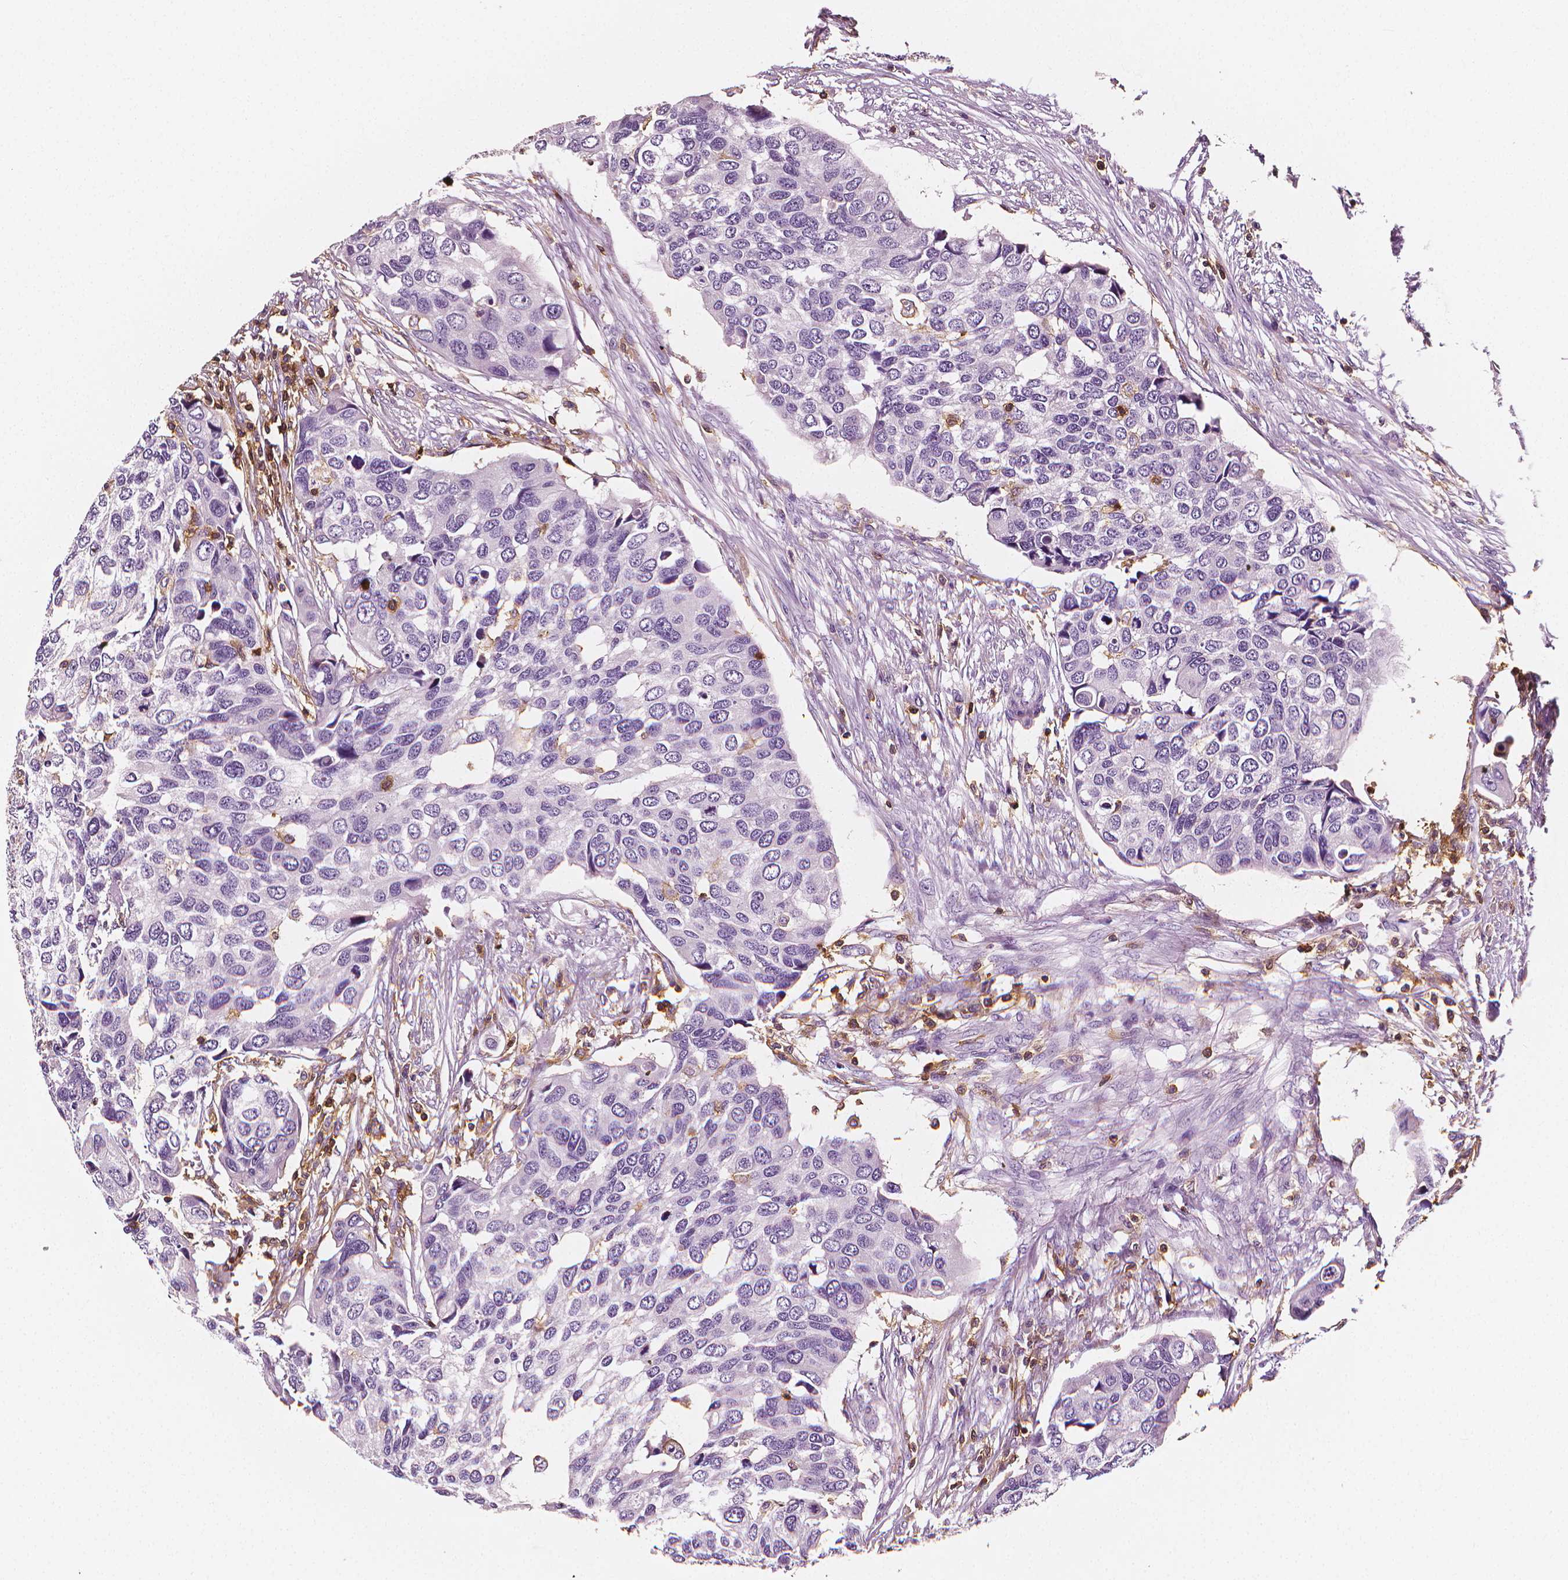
{"staining": {"intensity": "negative", "quantity": "none", "location": "none"}, "tissue": "urothelial cancer", "cell_type": "Tumor cells", "image_type": "cancer", "snomed": [{"axis": "morphology", "description": "Urothelial carcinoma, High grade"}, {"axis": "topography", "description": "Urinary bladder"}], "caption": "A histopathology image of human urothelial carcinoma (high-grade) is negative for staining in tumor cells. (DAB IHC, high magnification).", "gene": "PTPRC", "patient": {"sex": "male", "age": 60}}